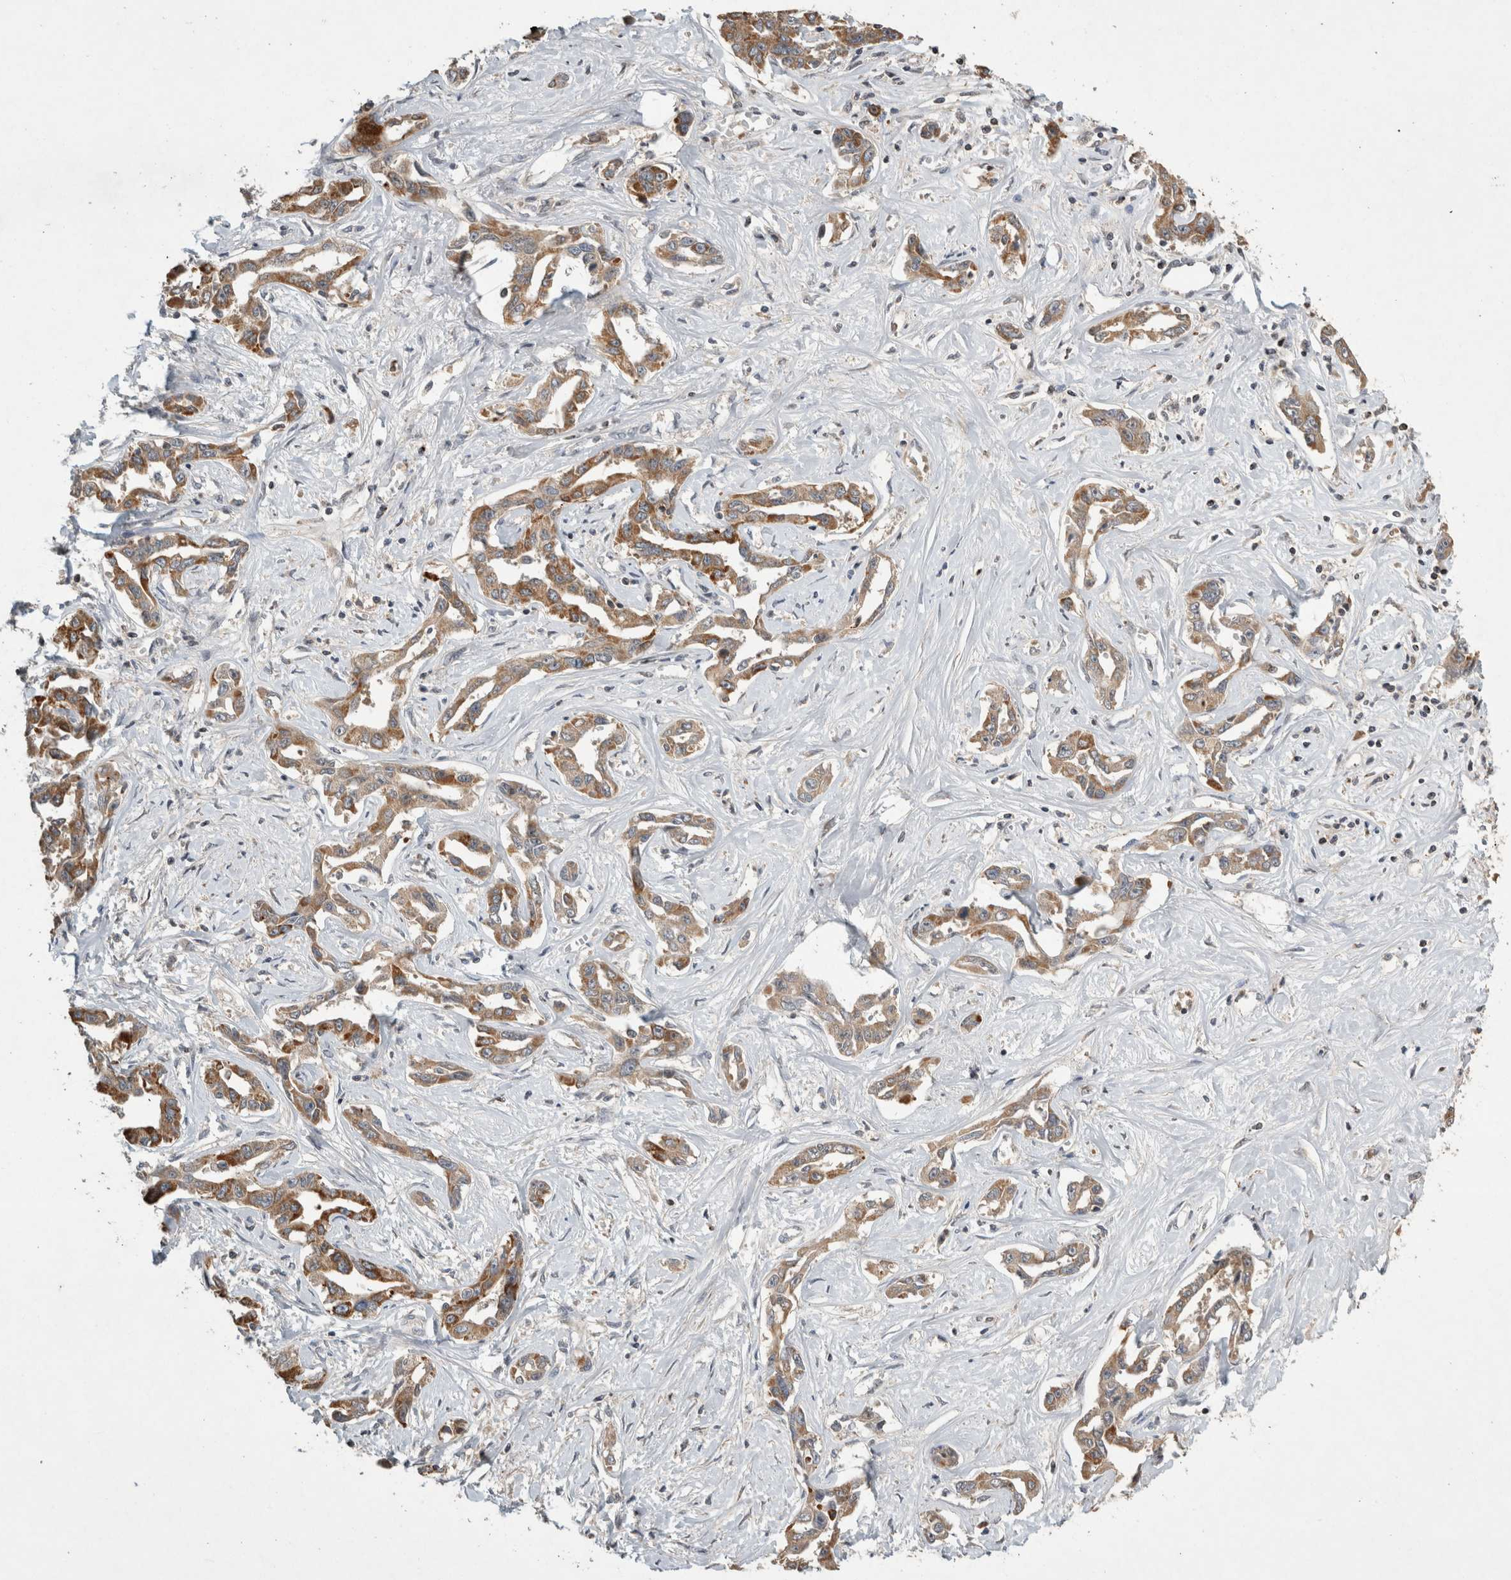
{"staining": {"intensity": "moderate", "quantity": ">75%", "location": "cytoplasmic/membranous"}, "tissue": "liver cancer", "cell_type": "Tumor cells", "image_type": "cancer", "snomed": [{"axis": "morphology", "description": "Cholangiocarcinoma"}, {"axis": "topography", "description": "Liver"}], "caption": "Protein expression analysis of human cholangiocarcinoma (liver) reveals moderate cytoplasmic/membranous staining in approximately >75% of tumor cells.", "gene": "SERAC1", "patient": {"sex": "male", "age": 59}}